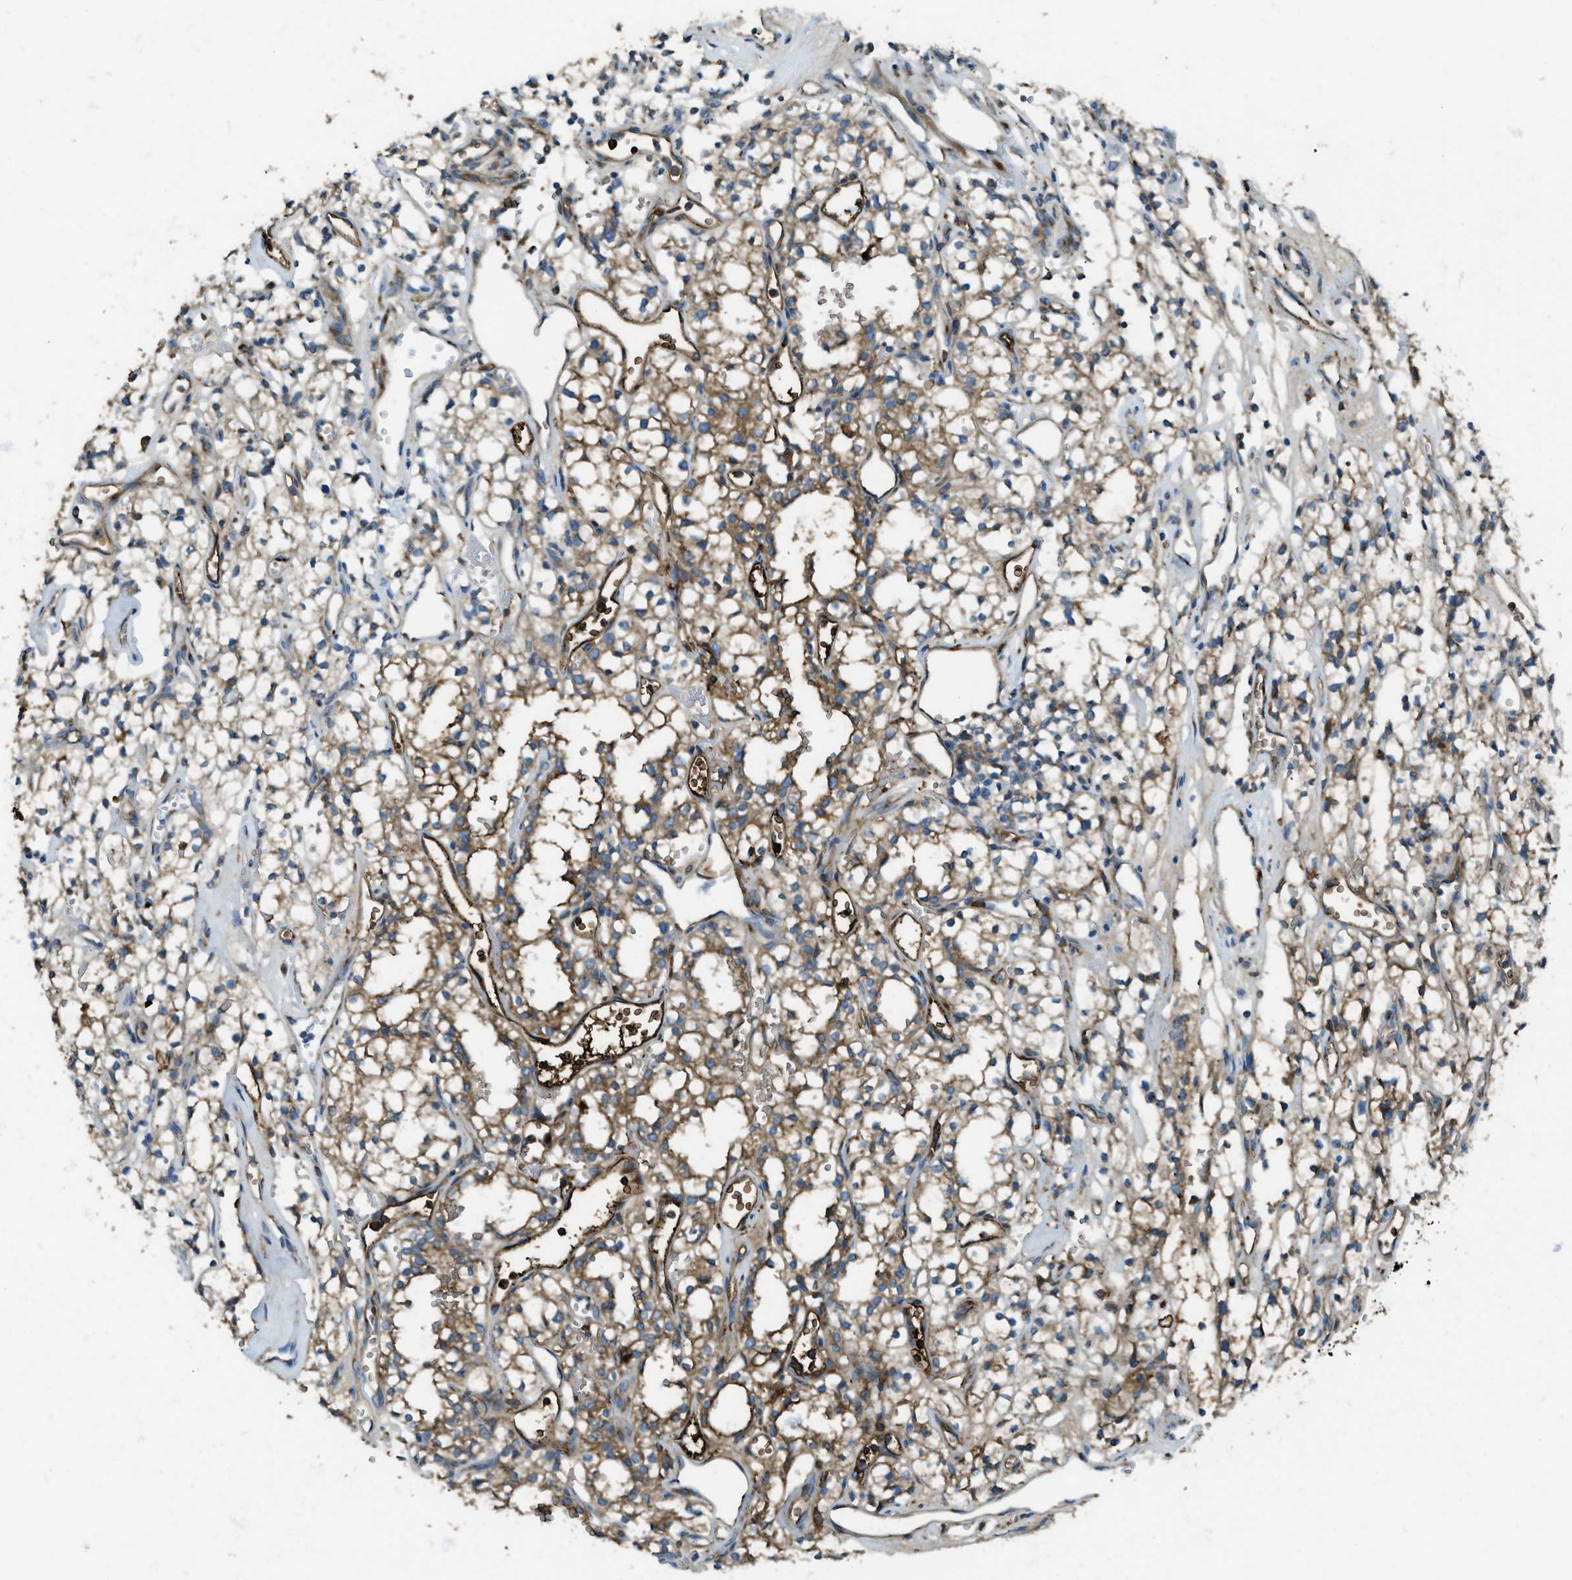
{"staining": {"intensity": "weak", "quantity": "25%-75%", "location": "cytoplasmic/membranous"}, "tissue": "renal cancer", "cell_type": "Tumor cells", "image_type": "cancer", "snomed": [{"axis": "morphology", "description": "Adenocarcinoma, NOS"}, {"axis": "topography", "description": "Kidney"}], "caption": "Renal cancer tissue demonstrates weak cytoplasmic/membranous expression in approximately 25%-75% of tumor cells Using DAB (3,3'-diaminobenzidine) (brown) and hematoxylin (blue) stains, captured at high magnification using brightfield microscopy.", "gene": "TRIM59", "patient": {"sex": "male", "age": 59}}